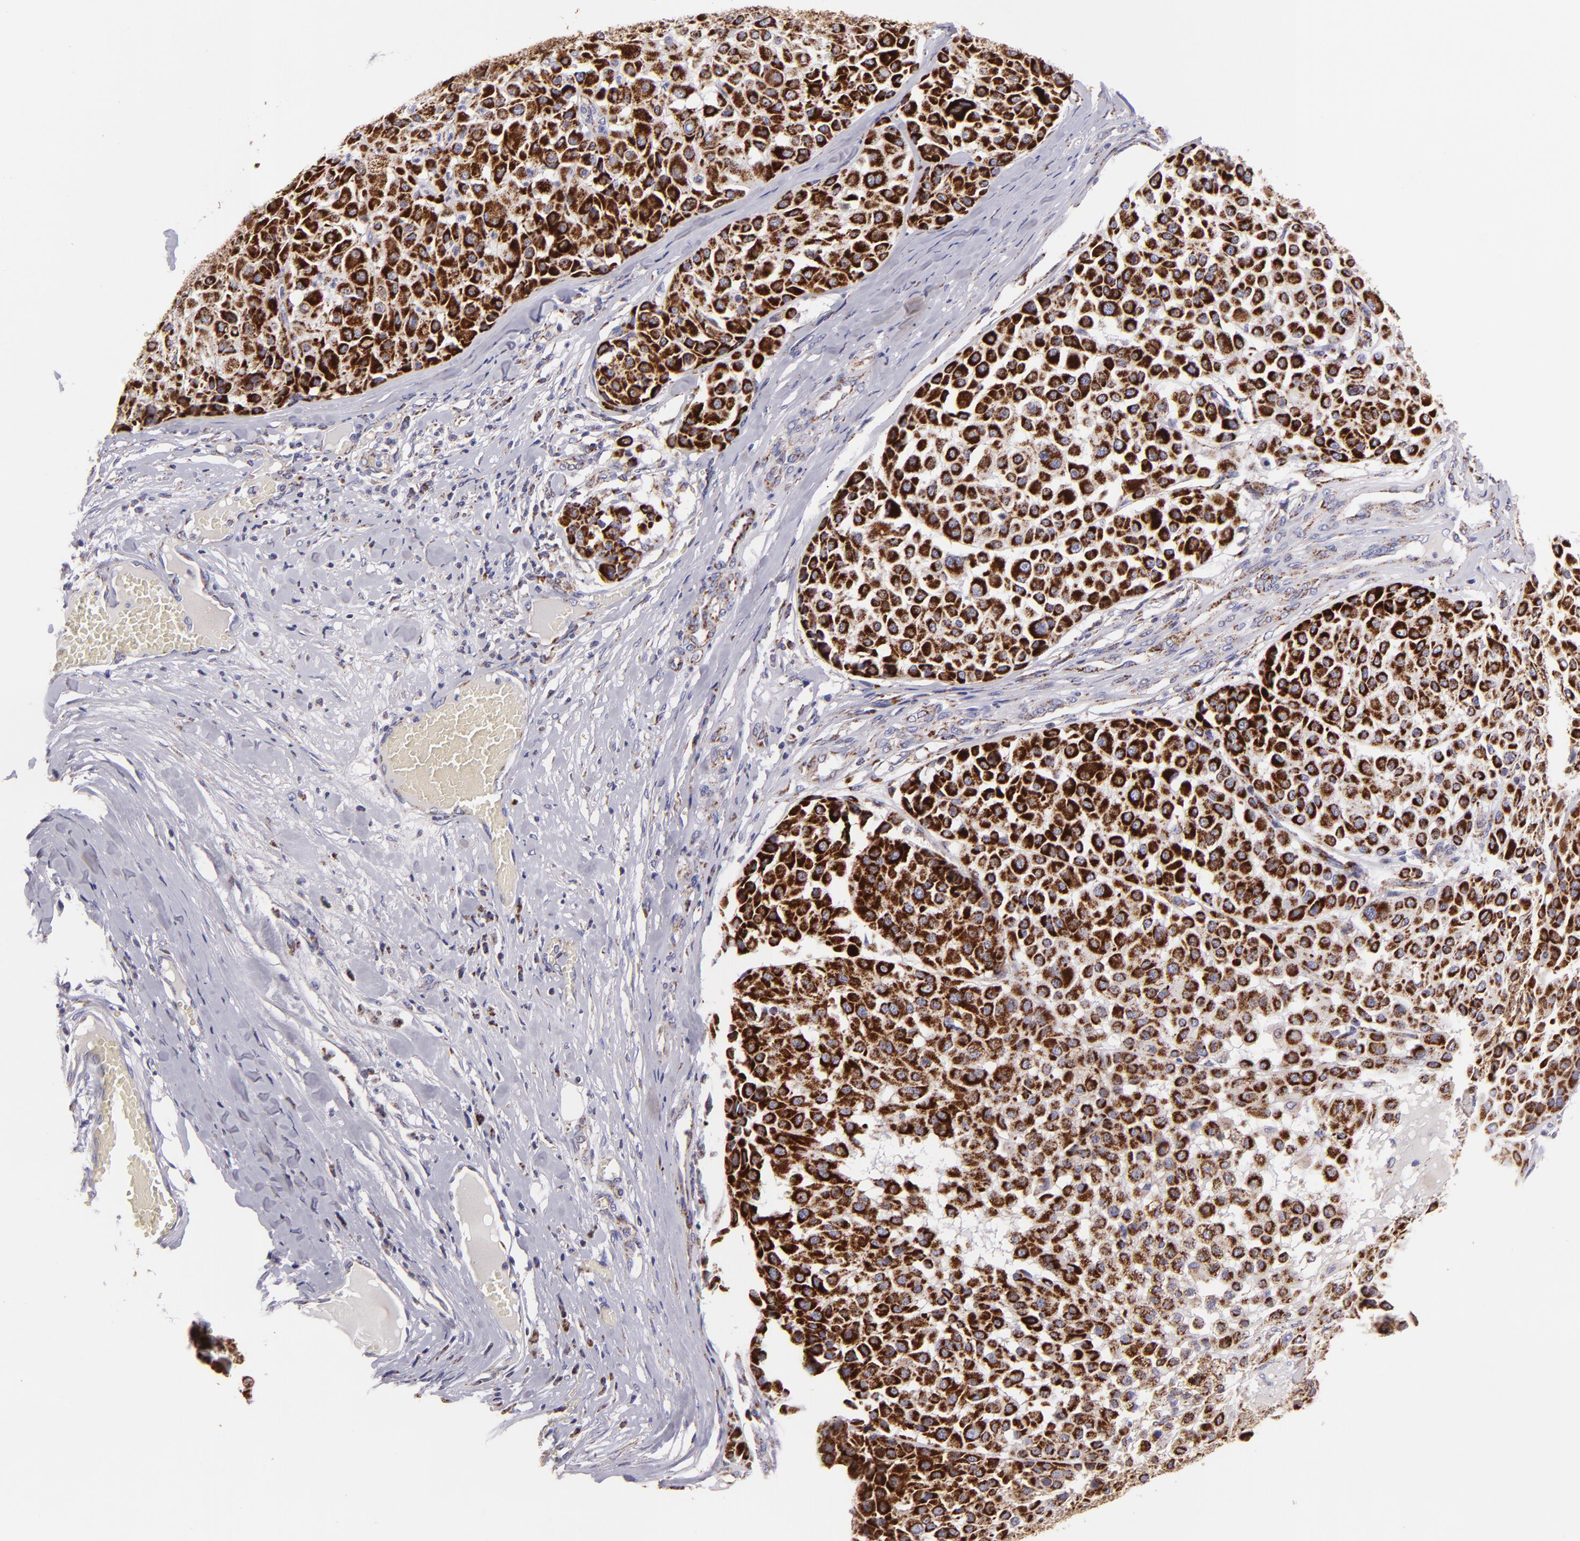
{"staining": {"intensity": "strong", "quantity": ">75%", "location": "cytoplasmic/membranous"}, "tissue": "melanoma", "cell_type": "Tumor cells", "image_type": "cancer", "snomed": [{"axis": "morphology", "description": "Malignant melanoma, Metastatic site"}, {"axis": "topography", "description": "Soft tissue"}], "caption": "Immunohistochemistry staining of malignant melanoma (metastatic site), which shows high levels of strong cytoplasmic/membranous staining in approximately >75% of tumor cells indicating strong cytoplasmic/membranous protein positivity. The staining was performed using DAB (3,3'-diaminobenzidine) (brown) for protein detection and nuclei were counterstained in hematoxylin (blue).", "gene": "HSPD1", "patient": {"sex": "male", "age": 41}}